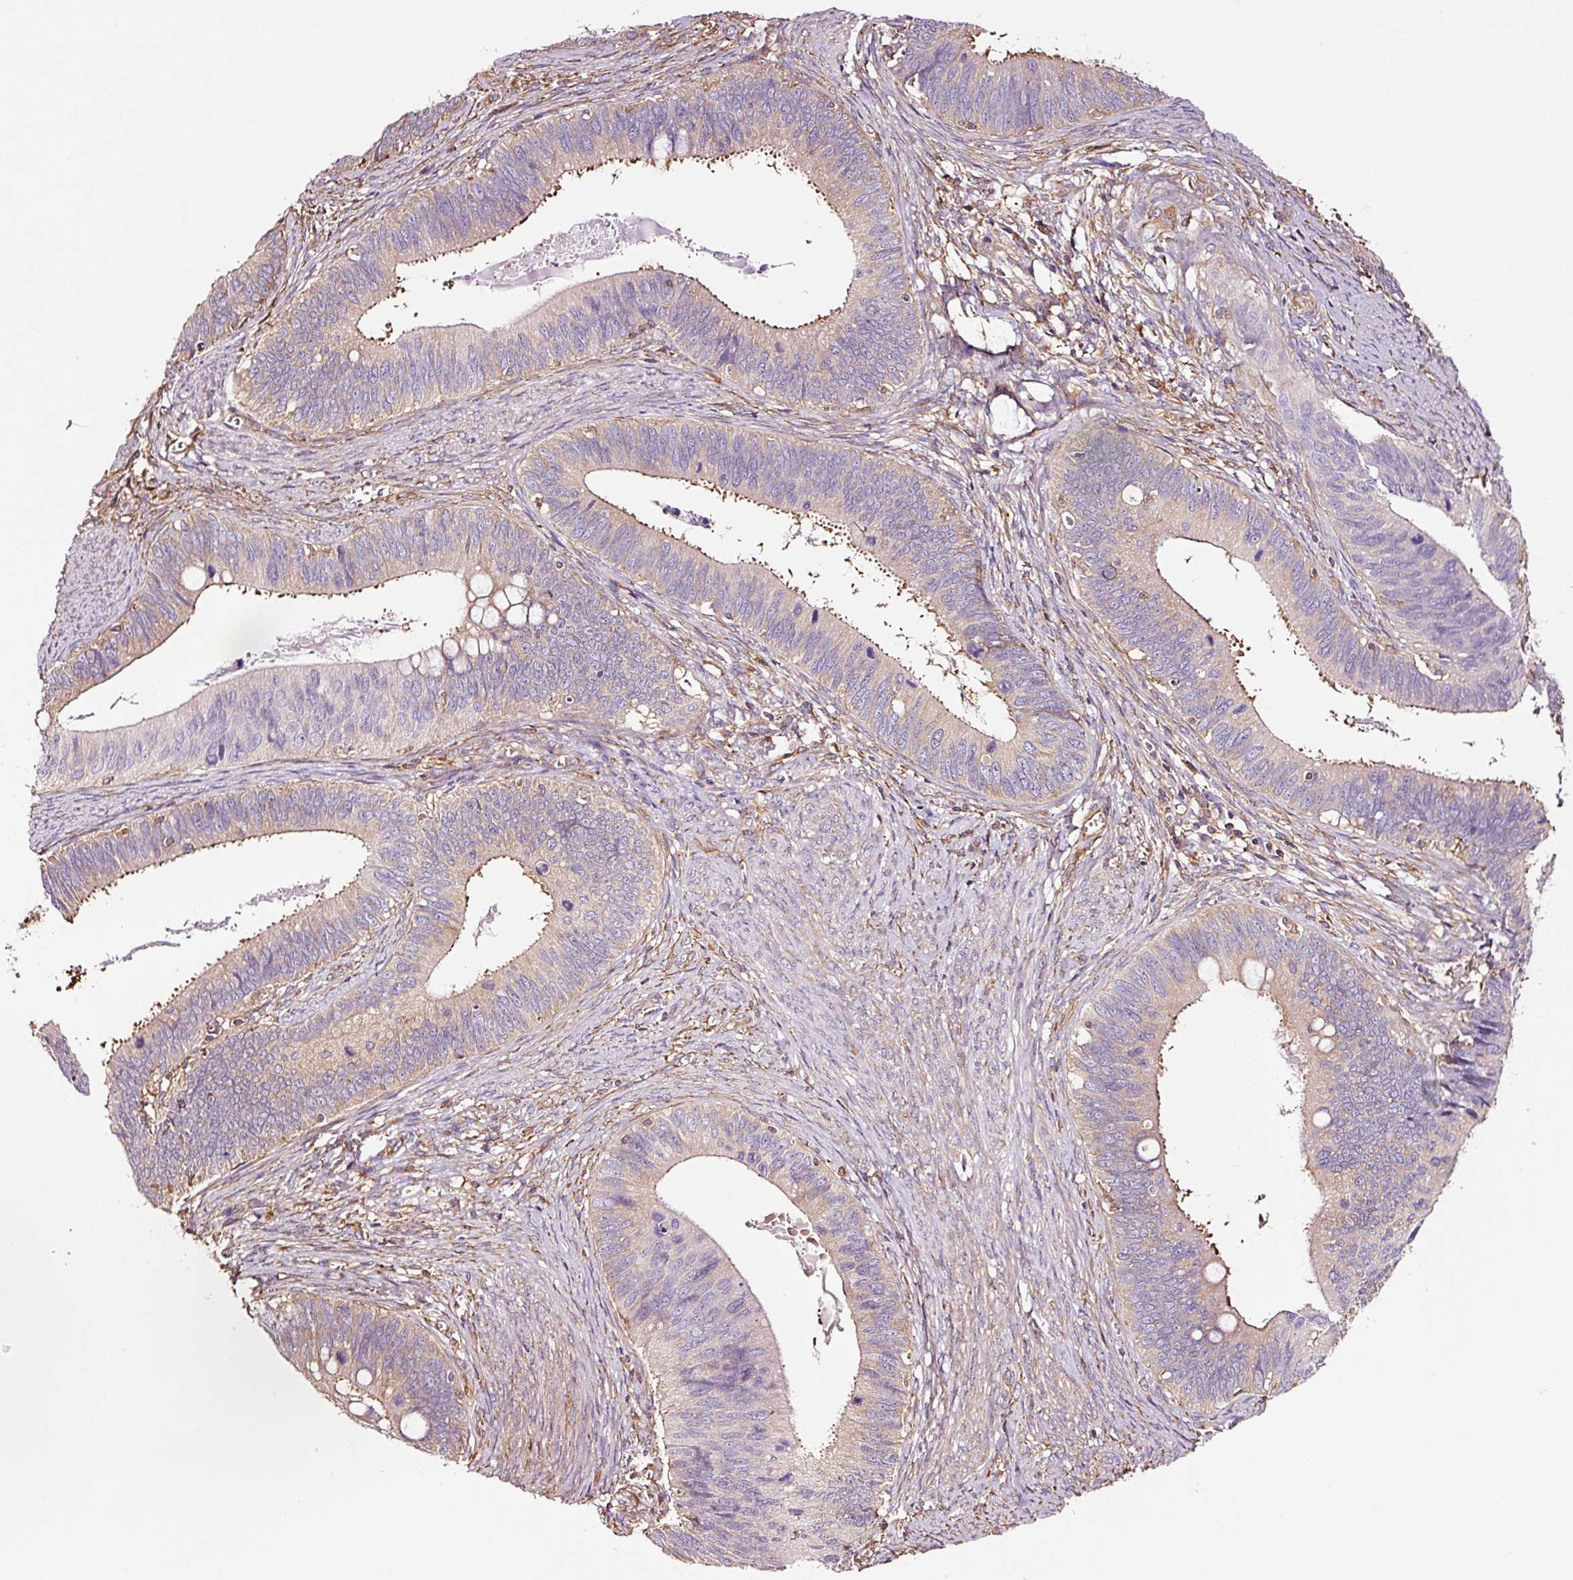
{"staining": {"intensity": "weak", "quantity": "25%-75%", "location": "cytoplasmic/membranous"}, "tissue": "cervical cancer", "cell_type": "Tumor cells", "image_type": "cancer", "snomed": [{"axis": "morphology", "description": "Adenocarcinoma, NOS"}, {"axis": "topography", "description": "Cervix"}], "caption": "Human cervical cancer stained with a brown dye shows weak cytoplasmic/membranous positive positivity in about 25%-75% of tumor cells.", "gene": "METAP1", "patient": {"sex": "female", "age": 42}}